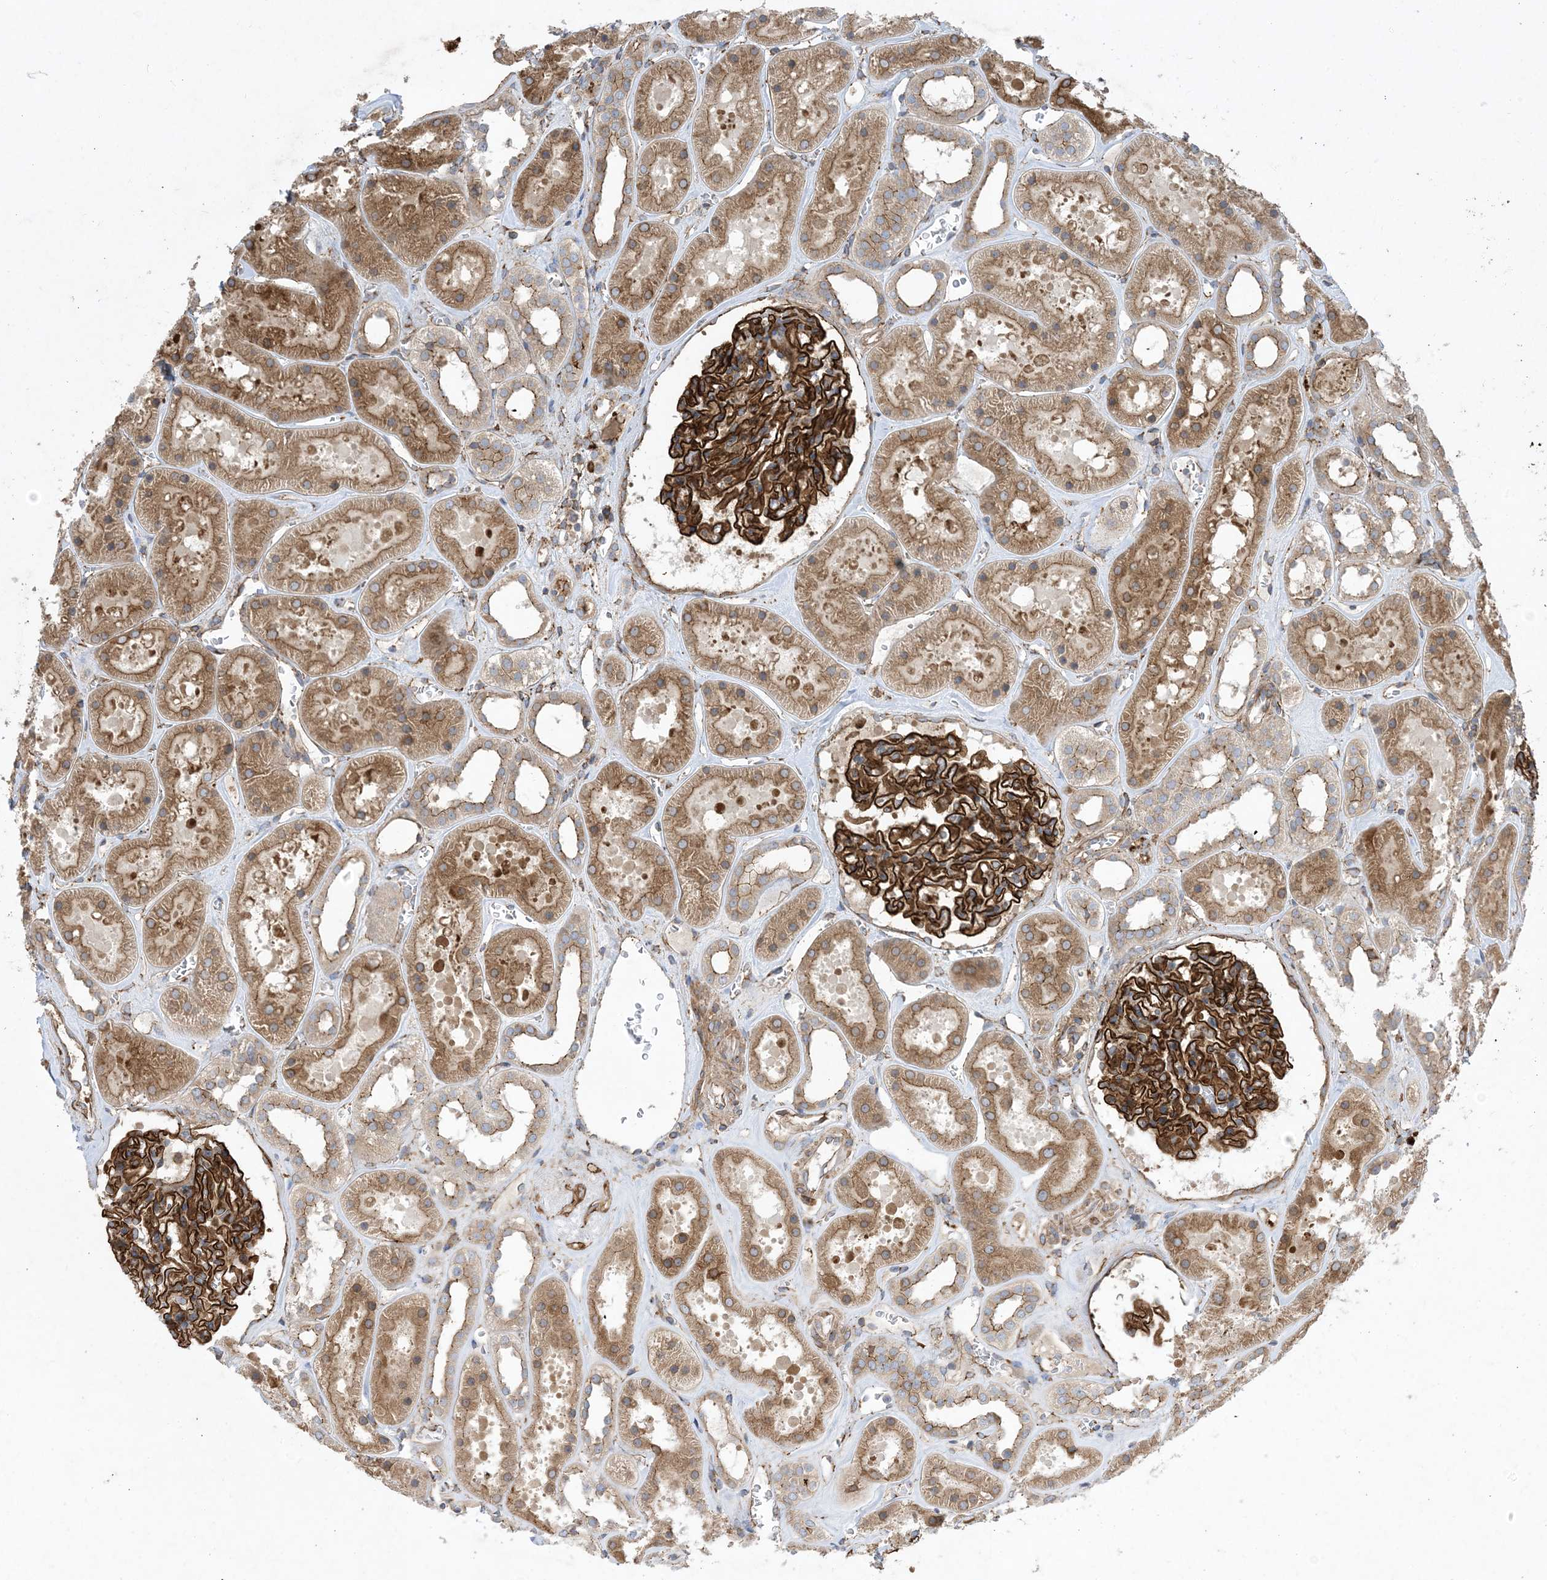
{"staining": {"intensity": "strong", "quantity": ">75%", "location": "cytoplasmic/membranous"}, "tissue": "kidney", "cell_type": "Cells in glomeruli", "image_type": "normal", "snomed": [{"axis": "morphology", "description": "Normal tissue, NOS"}, {"axis": "topography", "description": "Kidney"}], "caption": "An image of human kidney stained for a protein exhibits strong cytoplasmic/membranous brown staining in cells in glomeruli.", "gene": "OTOP1", "patient": {"sex": "female", "age": 41}}